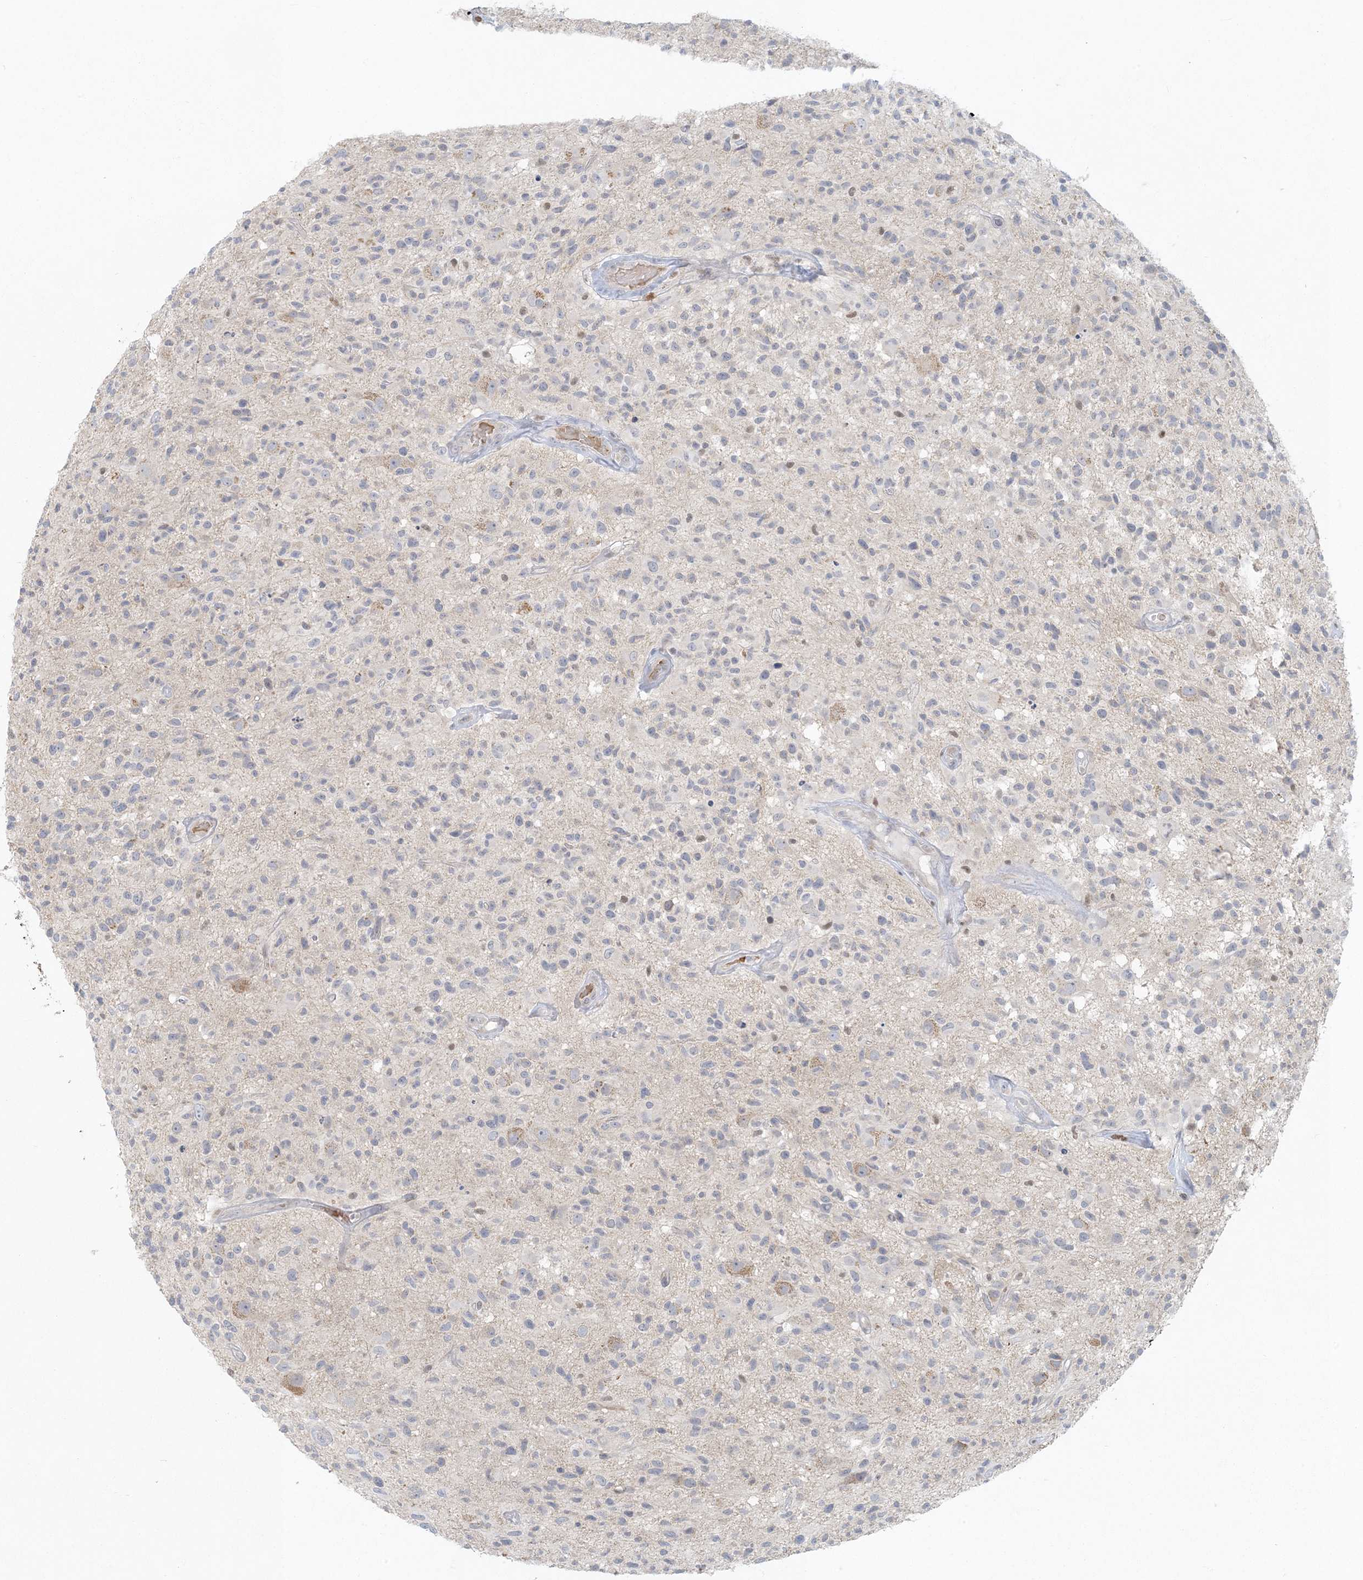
{"staining": {"intensity": "negative", "quantity": "none", "location": "none"}, "tissue": "glioma", "cell_type": "Tumor cells", "image_type": "cancer", "snomed": [{"axis": "morphology", "description": "Glioma, malignant, High grade"}, {"axis": "morphology", "description": "Glioblastoma, NOS"}, {"axis": "topography", "description": "Brain"}], "caption": "A high-resolution image shows IHC staining of glioma, which displays no significant positivity in tumor cells. (Brightfield microscopy of DAB (3,3'-diaminobenzidine) immunohistochemistry (IHC) at high magnification).", "gene": "CTDNEP1", "patient": {"sex": "male", "age": 60}}